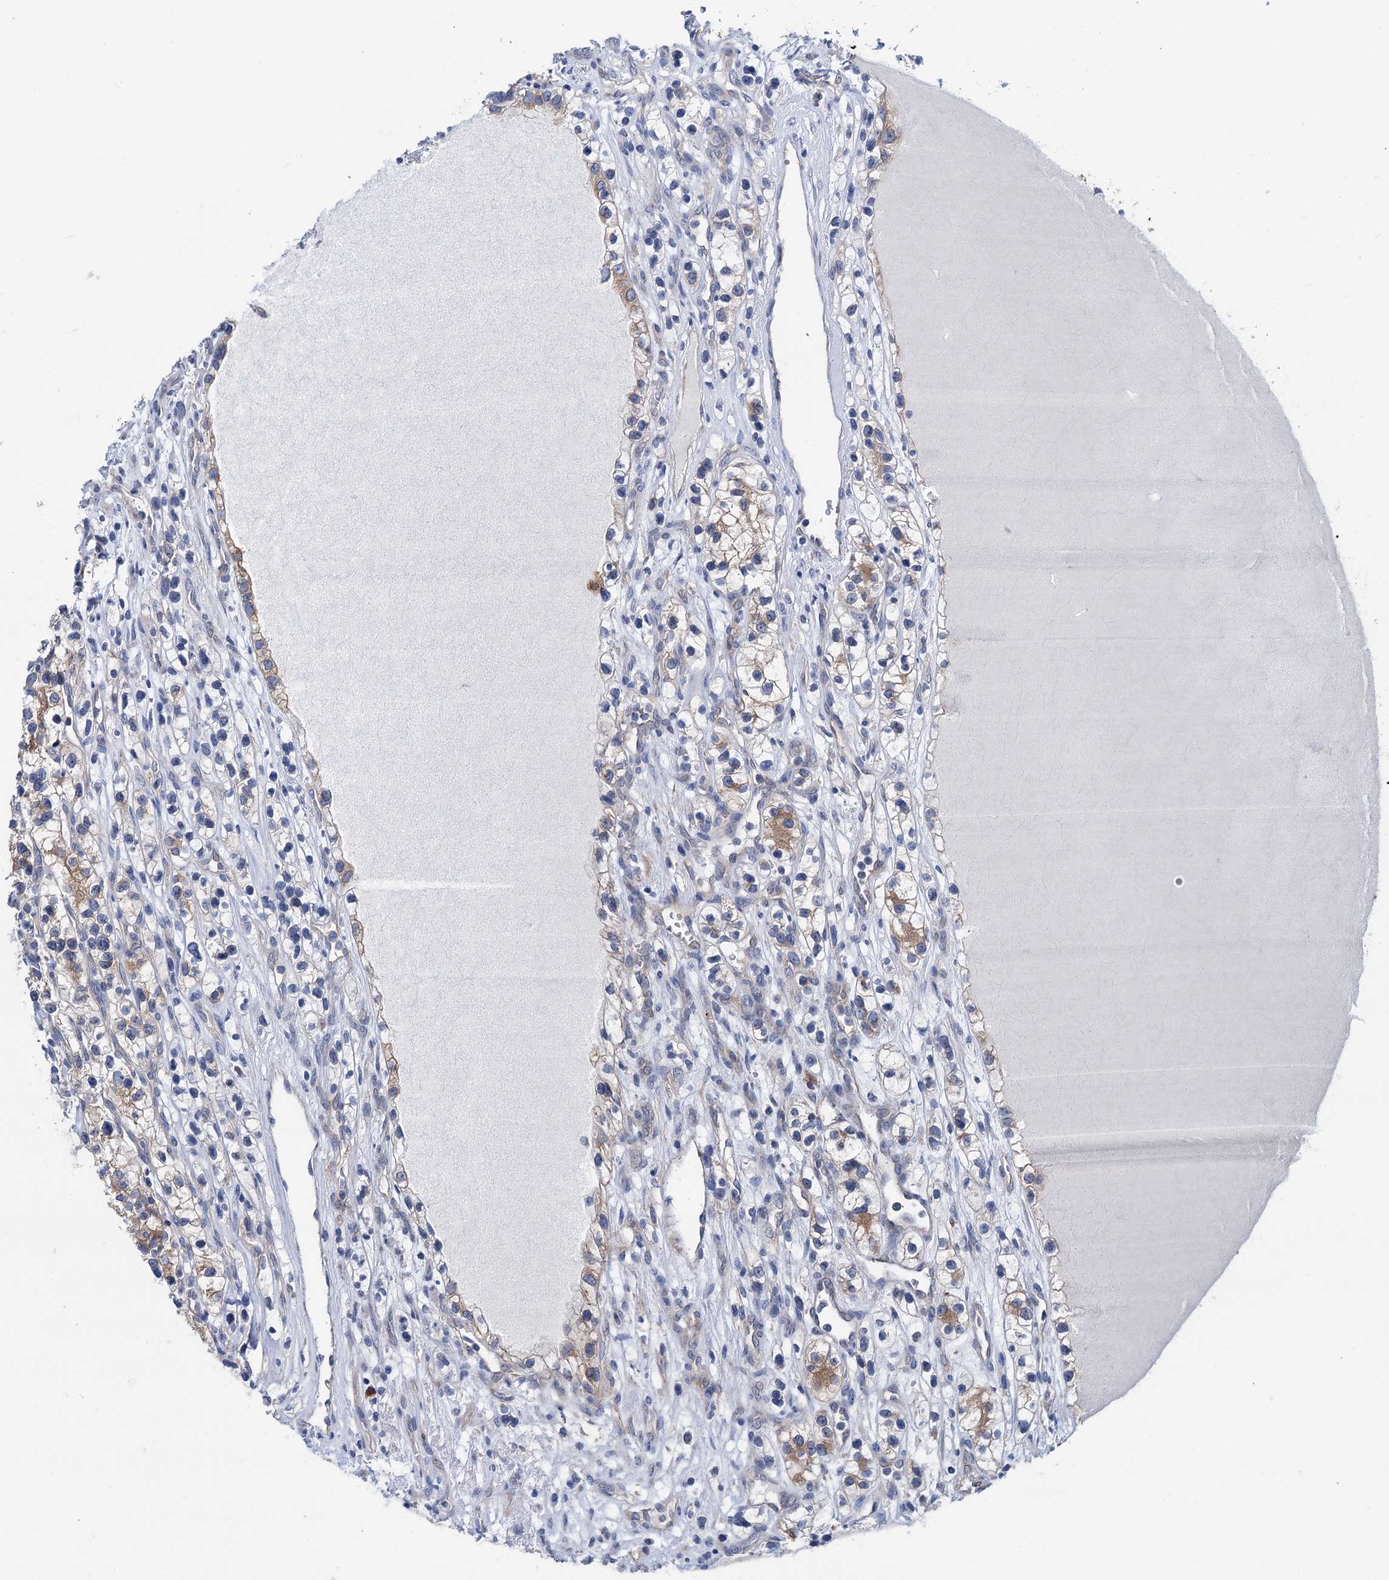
{"staining": {"intensity": "moderate", "quantity": "<25%", "location": "cytoplasmic/membranous"}, "tissue": "renal cancer", "cell_type": "Tumor cells", "image_type": "cancer", "snomed": [{"axis": "morphology", "description": "Adenocarcinoma, NOS"}, {"axis": "topography", "description": "Kidney"}], "caption": "Moderate cytoplasmic/membranous staining for a protein is seen in approximately <25% of tumor cells of renal adenocarcinoma using IHC.", "gene": "ZNRD2", "patient": {"sex": "female", "age": 57}}